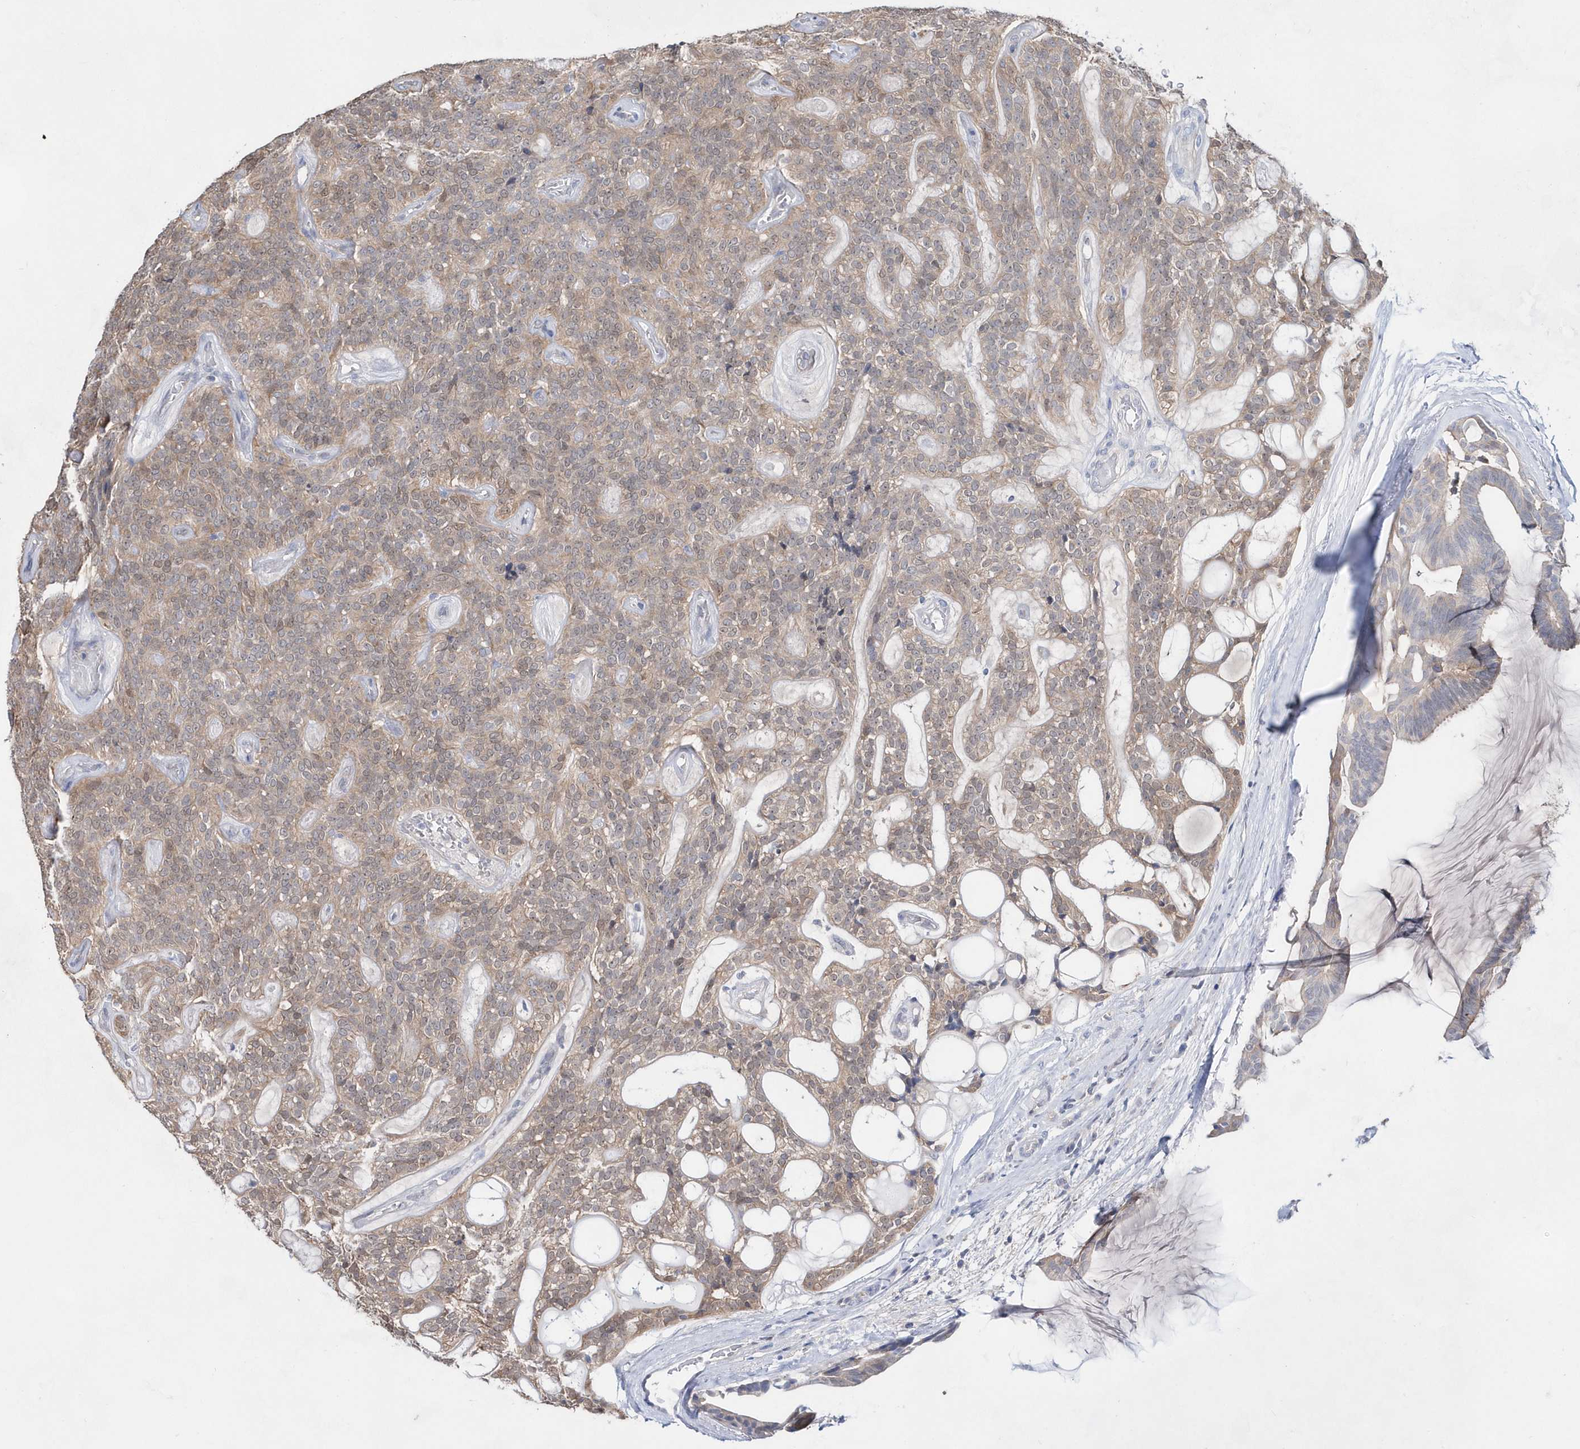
{"staining": {"intensity": "moderate", "quantity": ">75%", "location": "cytoplasmic/membranous"}, "tissue": "head and neck cancer", "cell_type": "Tumor cells", "image_type": "cancer", "snomed": [{"axis": "morphology", "description": "Adenocarcinoma, NOS"}, {"axis": "topography", "description": "Head-Neck"}], "caption": "A high-resolution photomicrograph shows IHC staining of head and neck cancer, which shows moderate cytoplasmic/membranous staining in about >75% of tumor cells. (Stains: DAB in brown, nuclei in blue, Microscopy: brightfield microscopy at high magnification).", "gene": "BDH2", "patient": {"sex": "male", "age": 66}}